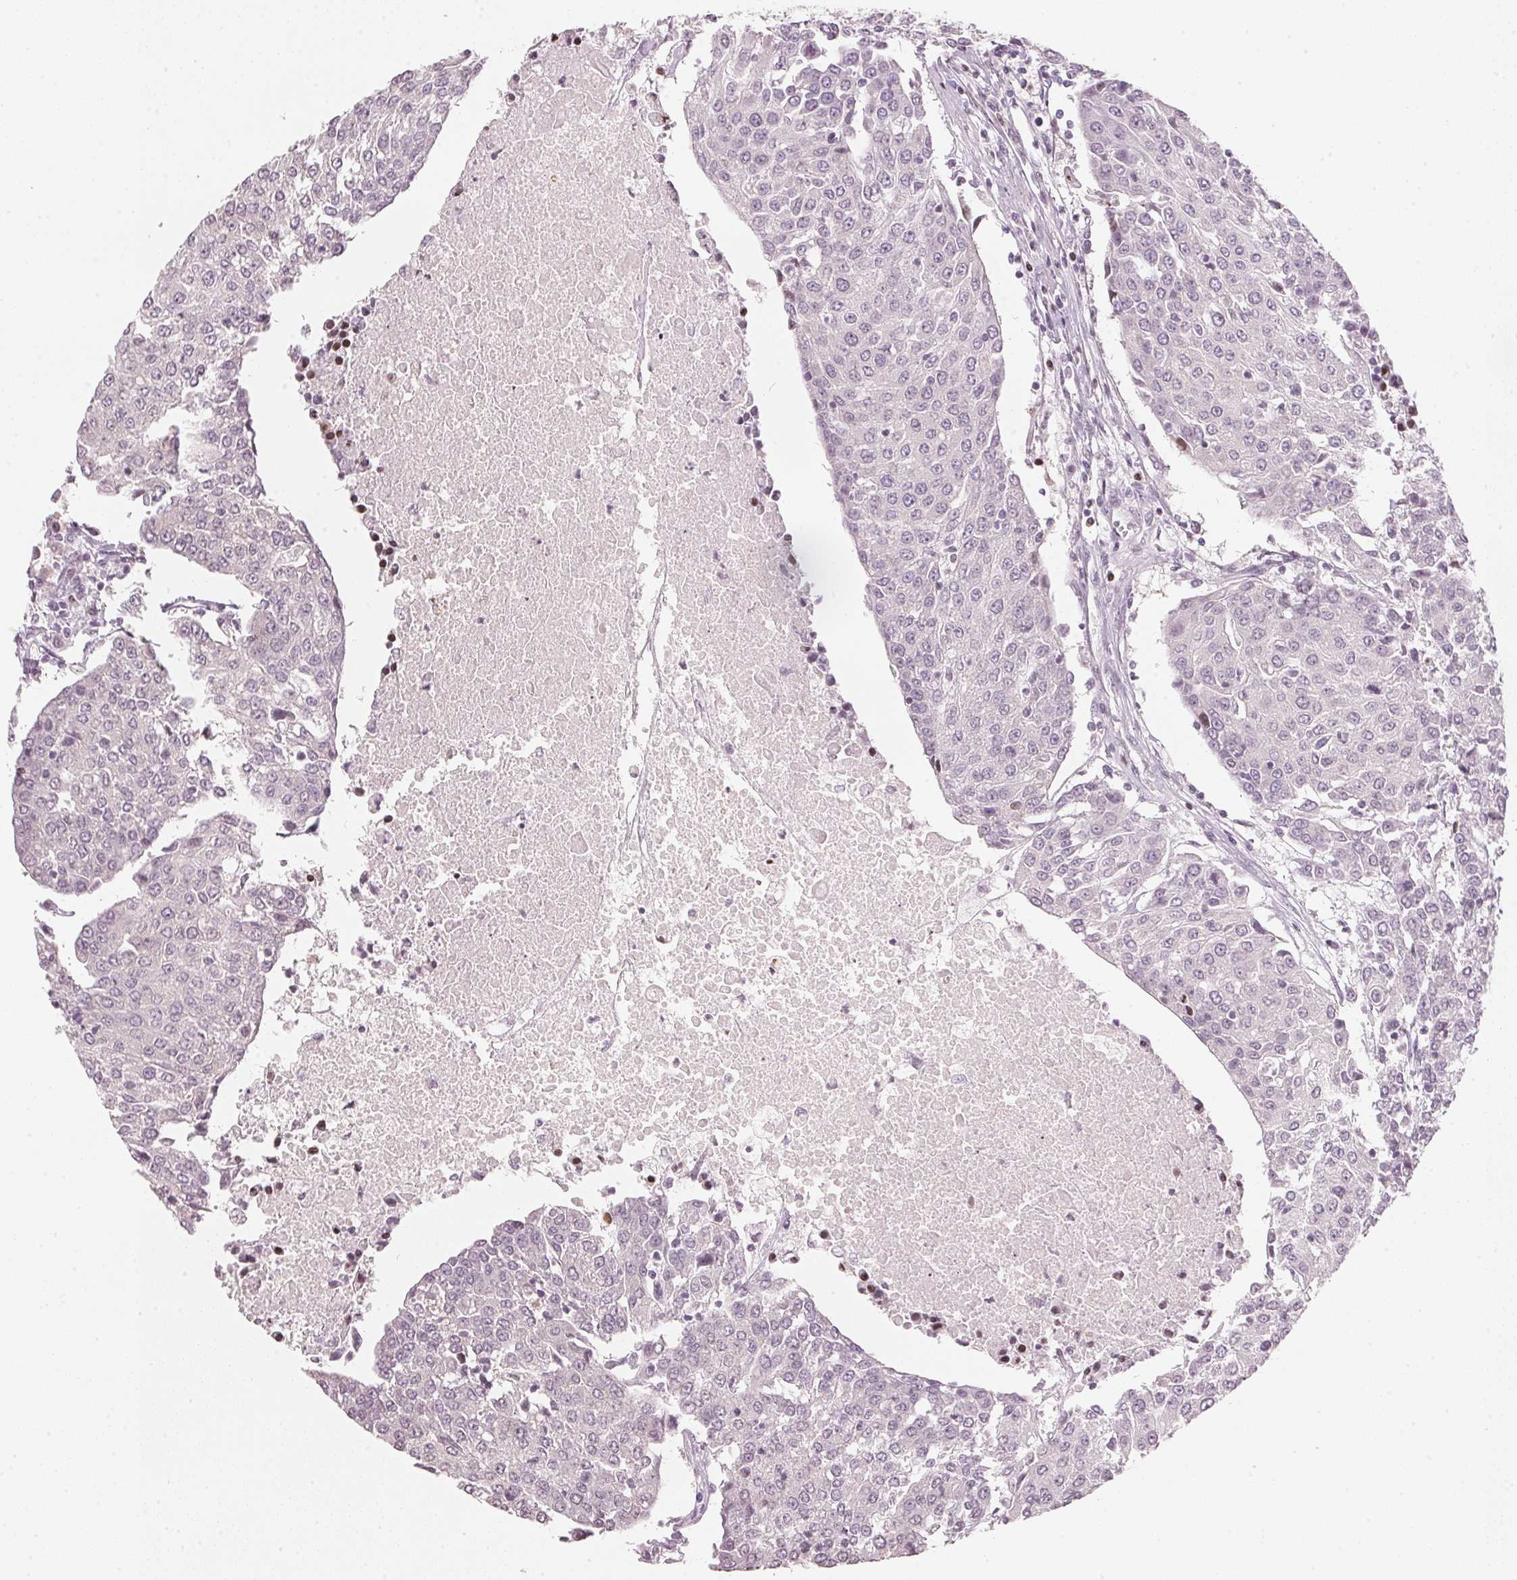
{"staining": {"intensity": "negative", "quantity": "none", "location": "none"}, "tissue": "urothelial cancer", "cell_type": "Tumor cells", "image_type": "cancer", "snomed": [{"axis": "morphology", "description": "Urothelial carcinoma, High grade"}, {"axis": "topography", "description": "Urinary bladder"}], "caption": "An immunohistochemistry (IHC) image of urothelial carcinoma (high-grade) is shown. There is no staining in tumor cells of urothelial carcinoma (high-grade).", "gene": "SFRP4", "patient": {"sex": "female", "age": 85}}